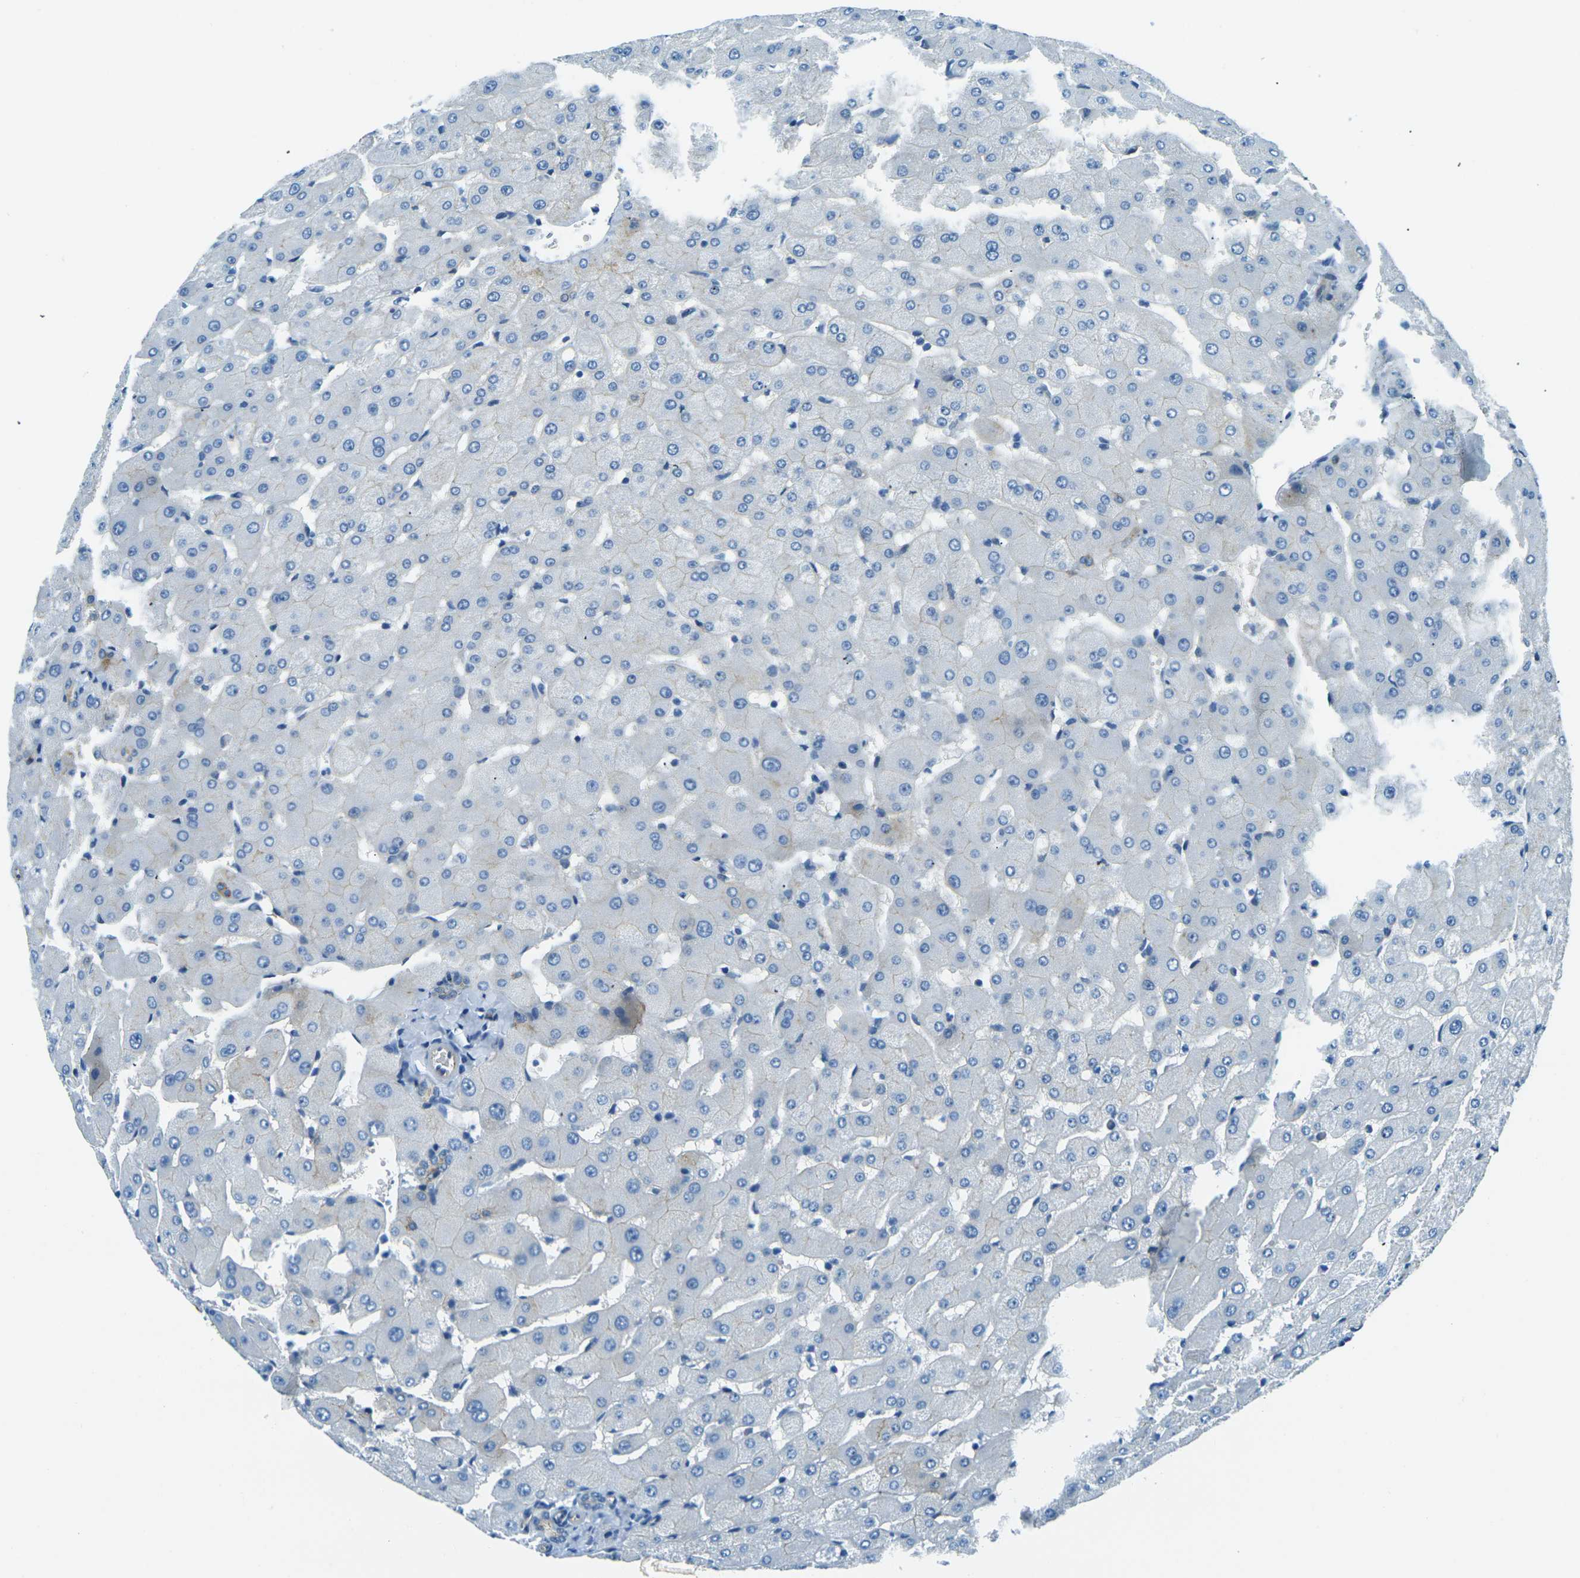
{"staining": {"intensity": "negative", "quantity": "none", "location": "none"}, "tissue": "liver", "cell_type": "Cholangiocytes", "image_type": "normal", "snomed": [{"axis": "morphology", "description": "Normal tissue, NOS"}, {"axis": "topography", "description": "Liver"}], "caption": "DAB (3,3'-diaminobenzidine) immunohistochemical staining of benign human liver reveals no significant staining in cholangiocytes.", "gene": "OCLN", "patient": {"sex": "female", "age": 63}}